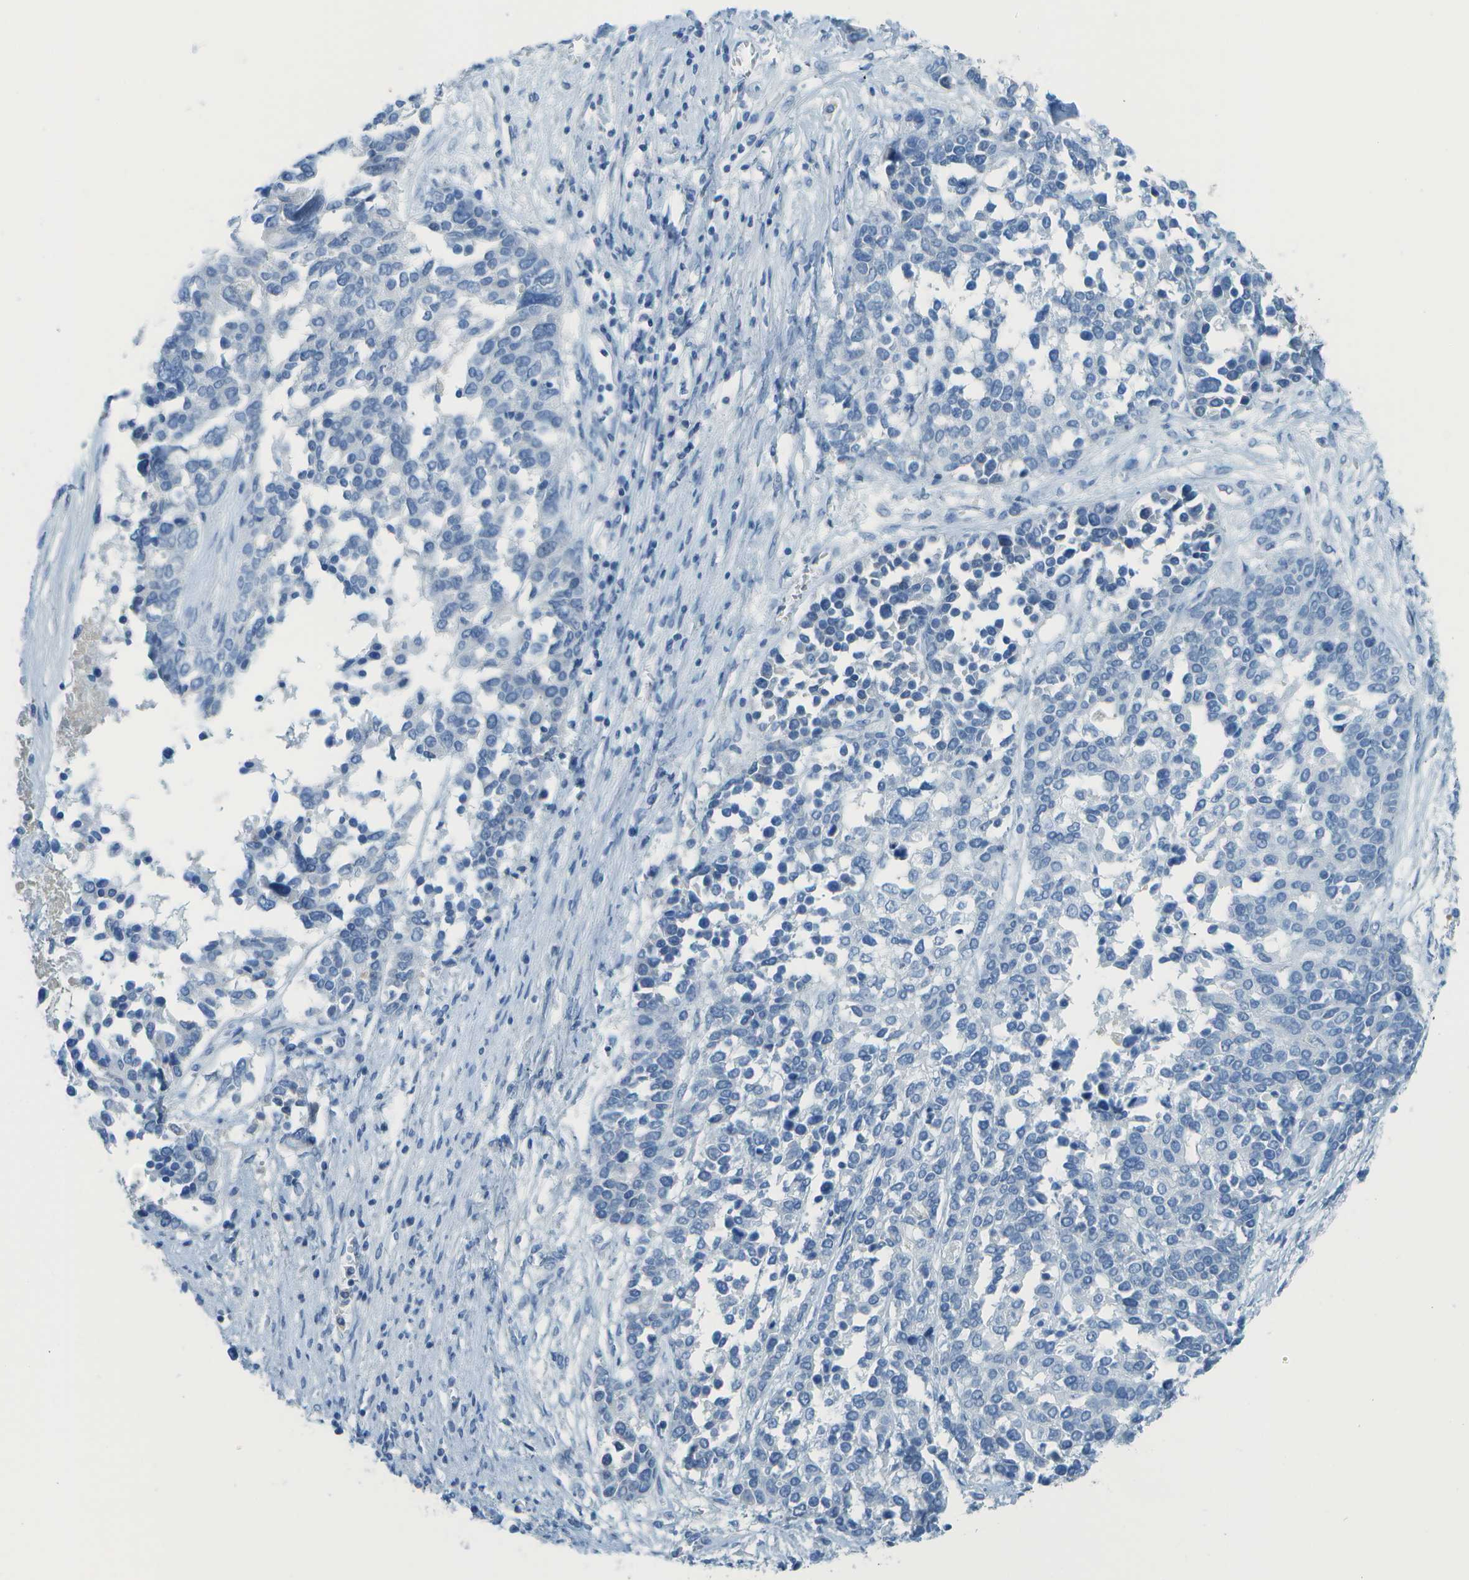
{"staining": {"intensity": "negative", "quantity": "none", "location": "none"}, "tissue": "ovarian cancer", "cell_type": "Tumor cells", "image_type": "cancer", "snomed": [{"axis": "morphology", "description": "Cystadenocarcinoma, serous, NOS"}, {"axis": "topography", "description": "Ovary"}], "caption": "Immunohistochemical staining of ovarian cancer displays no significant staining in tumor cells.", "gene": "C1S", "patient": {"sex": "female", "age": 44}}